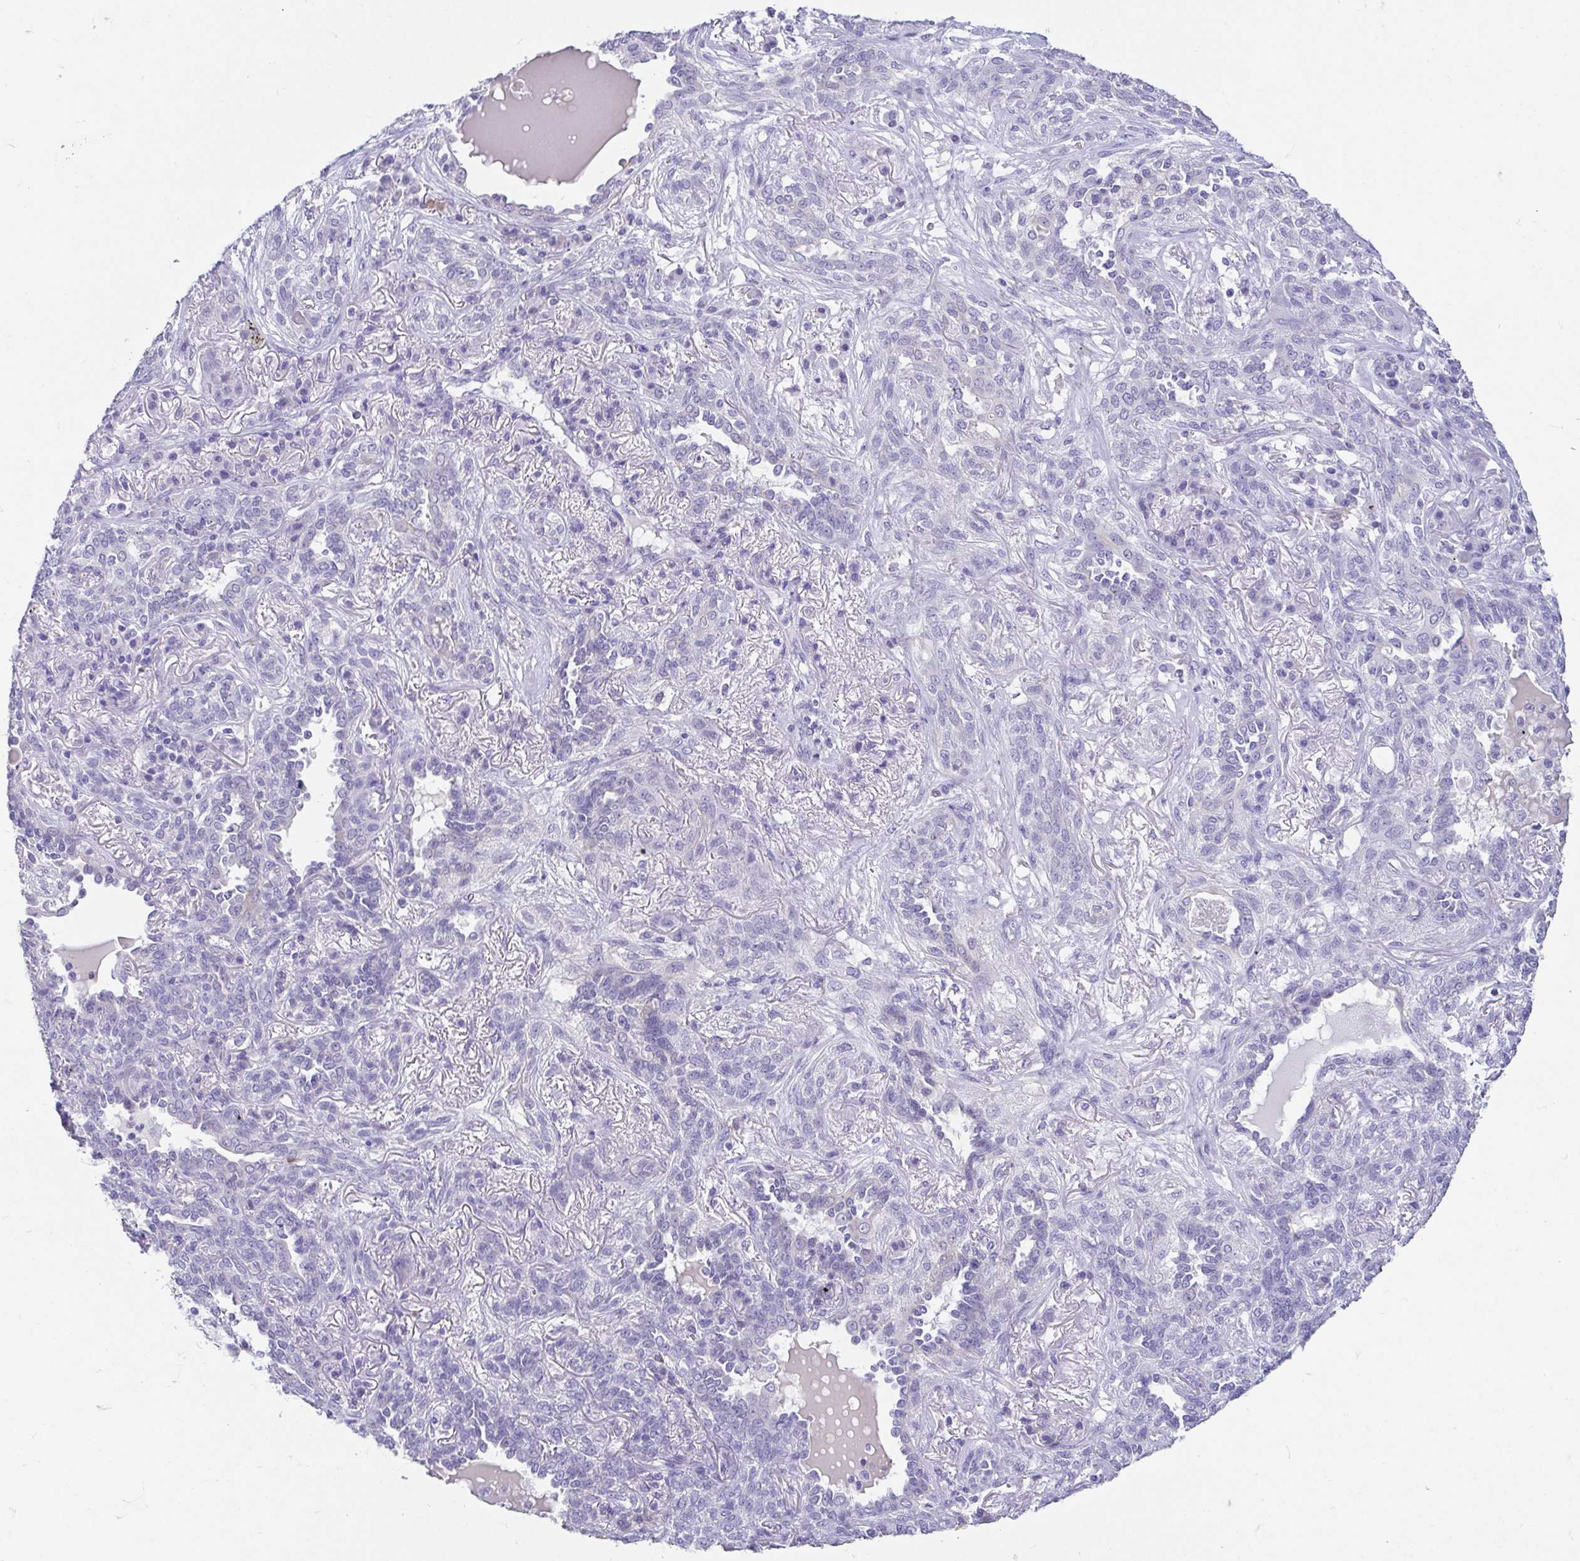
{"staining": {"intensity": "negative", "quantity": "none", "location": "none"}, "tissue": "lung cancer", "cell_type": "Tumor cells", "image_type": "cancer", "snomed": [{"axis": "morphology", "description": "Squamous cell carcinoma, NOS"}, {"axis": "topography", "description": "Lung"}], "caption": "Immunohistochemistry image of neoplastic tissue: lung squamous cell carcinoma stained with DAB (3,3'-diaminobenzidine) demonstrates no significant protein expression in tumor cells.", "gene": "FABP3", "patient": {"sex": "female", "age": 70}}